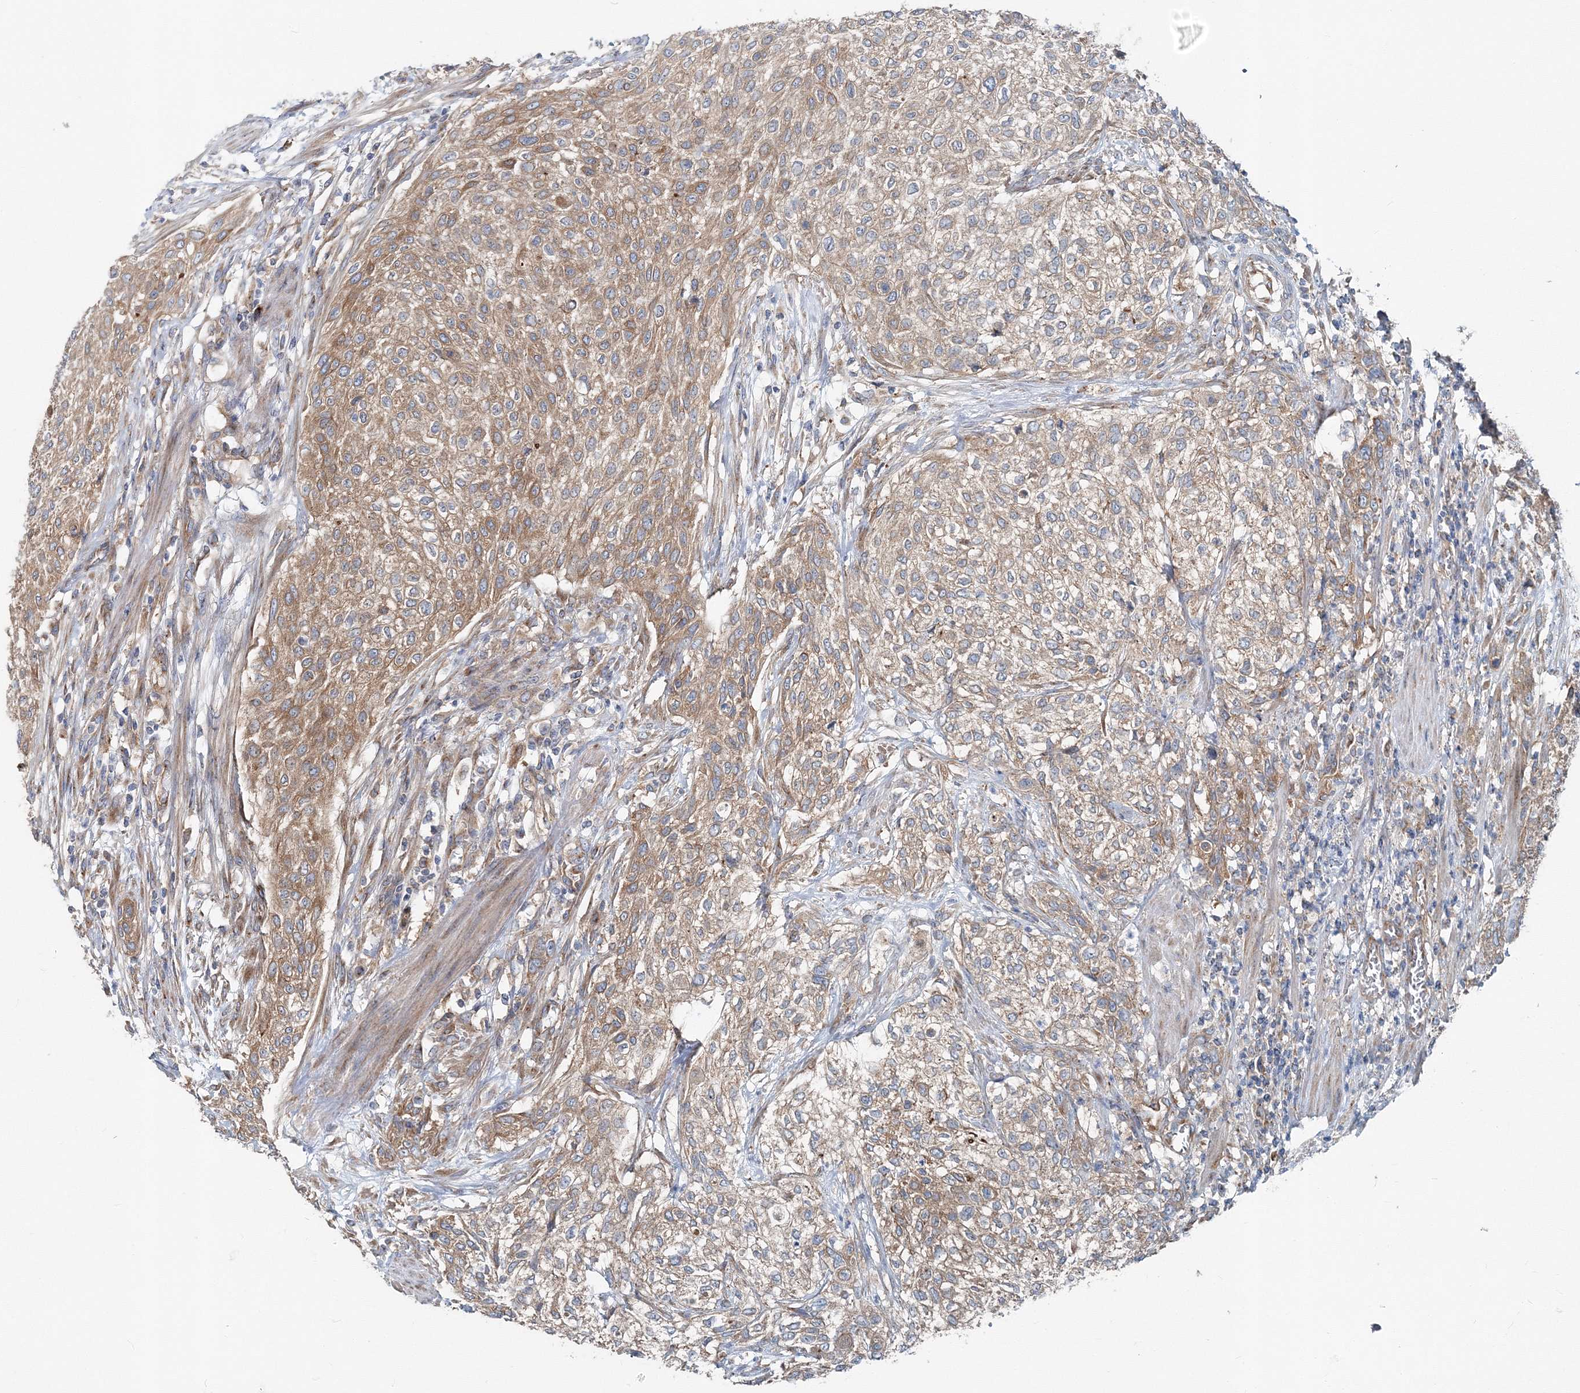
{"staining": {"intensity": "moderate", "quantity": ">75%", "location": "cytoplasmic/membranous"}, "tissue": "urothelial cancer", "cell_type": "Tumor cells", "image_type": "cancer", "snomed": [{"axis": "morphology", "description": "Urothelial carcinoma, High grade"}, {"axis": "topography", "description": "Urinary bladder"}], "caption": "Immunohistochemical staining of urothelial cancer demonstrates moderate cytoplasmic/membranous protein positivity in about >75% of tumor cells. (IHC, brightfield microscopy, high magnification).", "gene": "MPHOSPH9", "patient": {"sex": "male", "age": 35}}